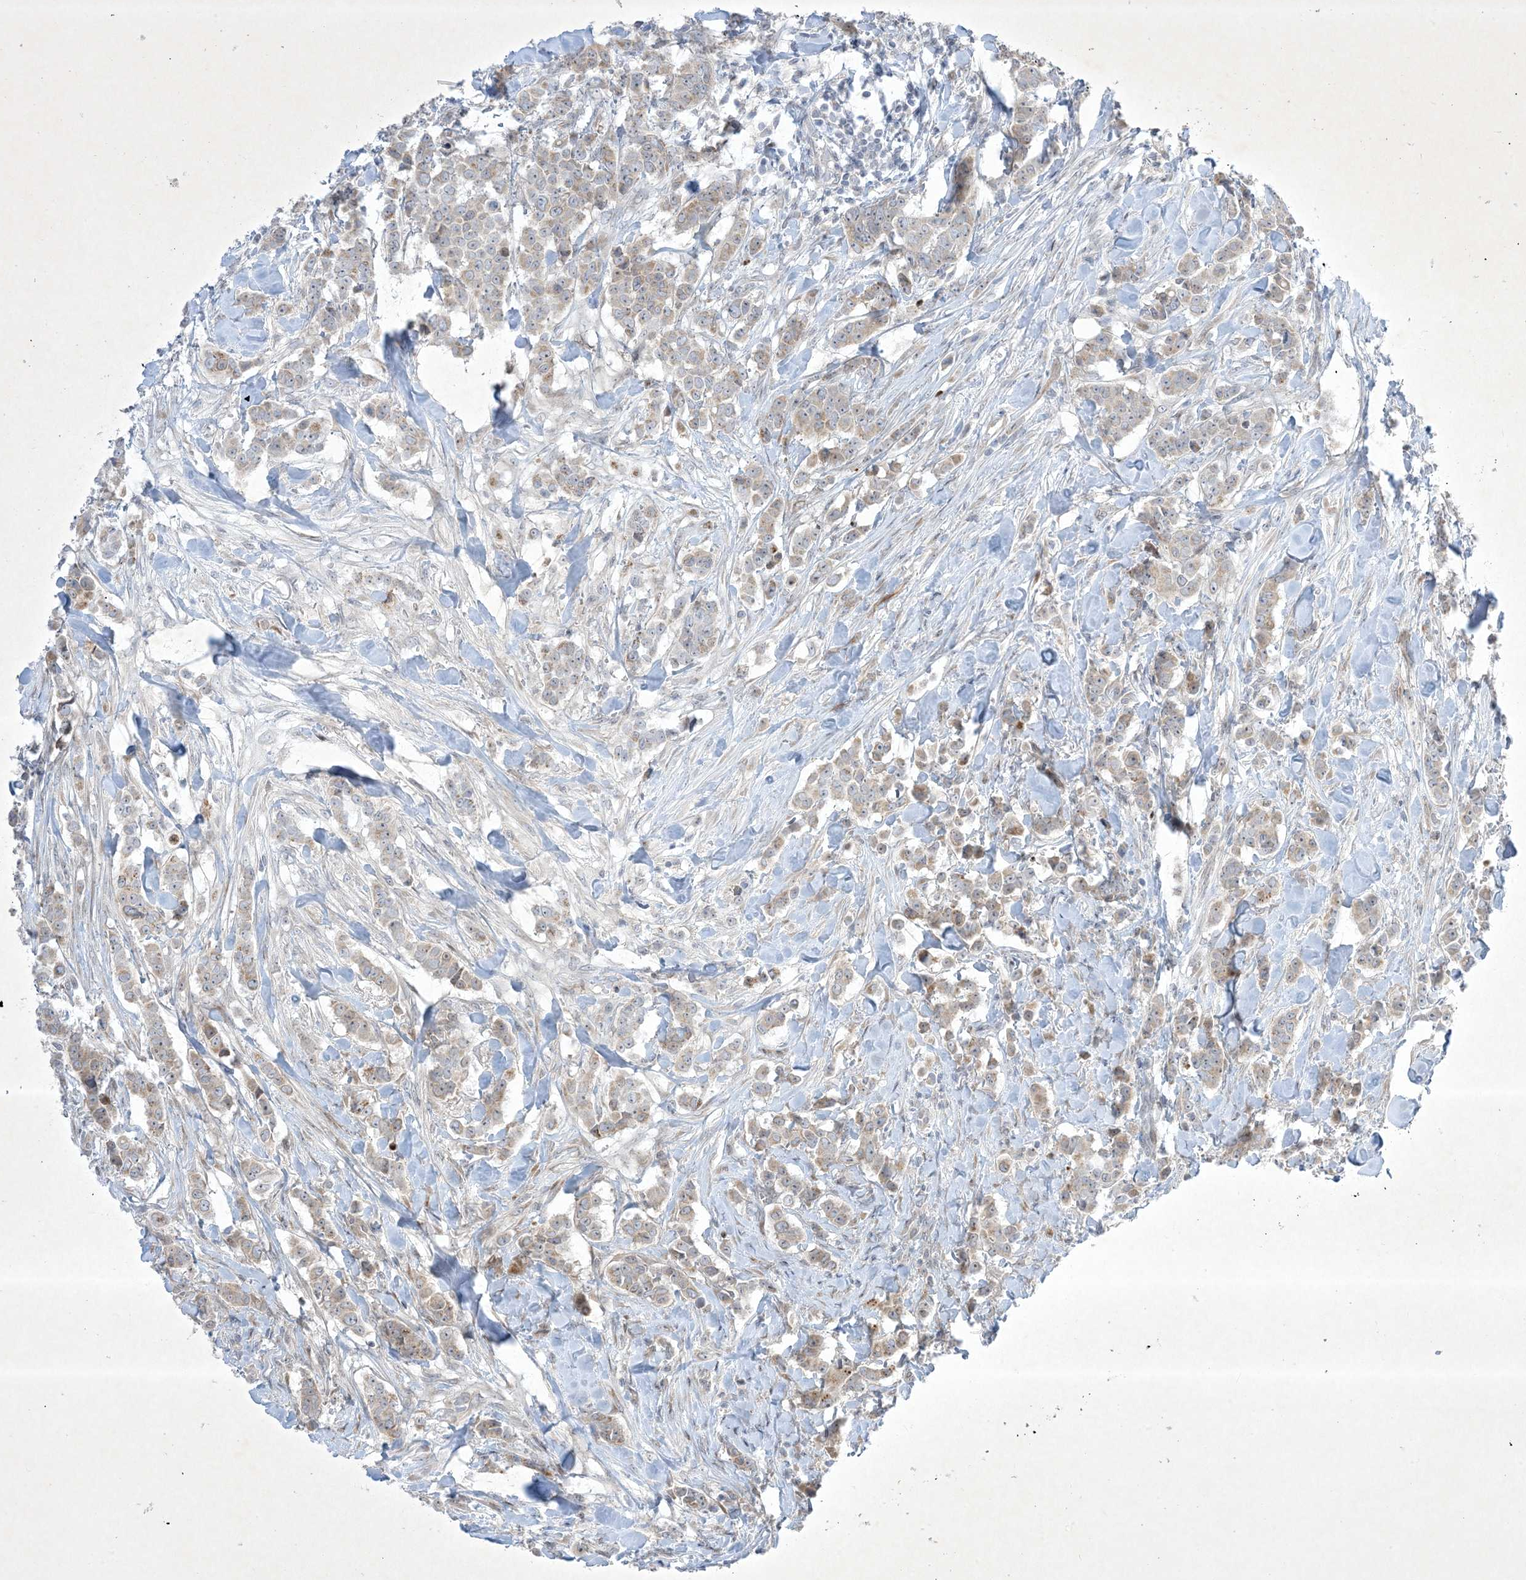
{"staining": {"intensity": "weak", "quantity": "<25%", "location": "cytoplasmic/membranous"}, "tissue": "breast cancer", "cell_type": "Tumor cells", "image_type": "cancer", "snomed": [{"axis": "morphology", "description": "Duct carcinoma"}, {"axis": "topography", "description": "Breast"}], "caption": "DAB immunohistochemical staining of breast cancer displays no significant expression in tumor cells. (Brightfield microscopy of DAB immunohistochemistry (IHC) at high magnification).", "gene": "SOGA3", "patient": {"sex": "female", "age": 40}}